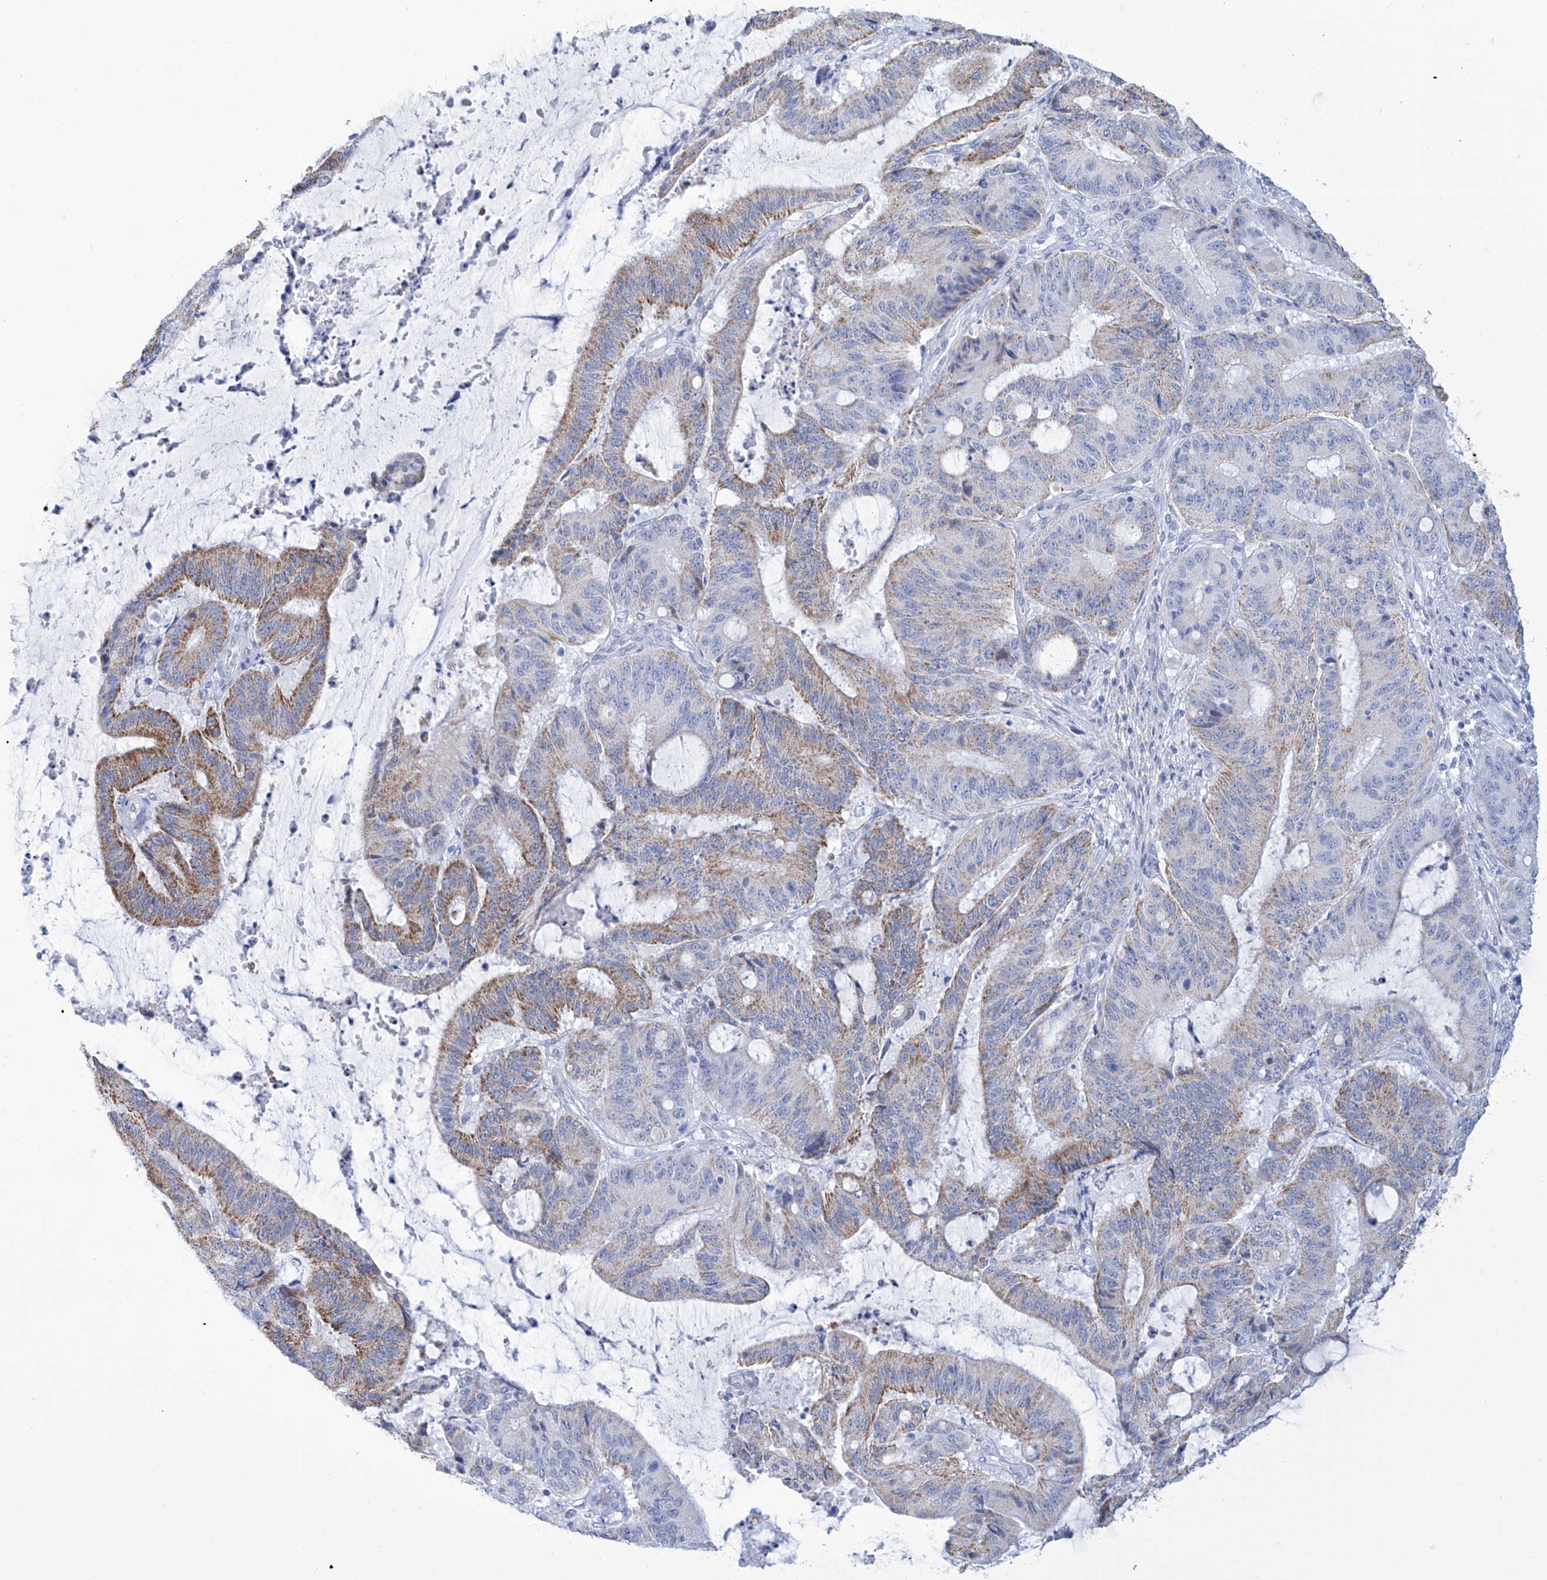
{"staining": {"intensity": "moderate", "quantity": "25%-75%", "location": "cytoplasmic/membranous"}, "tissue": "liver cancer", "cell_type": "Tumor cells", "image_type": "cancer", "snomed": [{"axis": "morphology", "description": "Normal tissue, NOS"}, {"axis": "morphology", "description": "Cholangiocarcinoma"}, {"axis": "topography", "description": "Liver"}, {"axis": "topography", "description": "Peripheral nerve tissue"}], "caption": "Approximately 25%-75% of tumor cells in human liver cholangiocarcinoma reveal moderate cytoplasmic/membranous protein expression as visualized by brown immunohistochemical staining.", "gene": "ALDH6A1", "patient": {"sex": "female", "age": 73}}